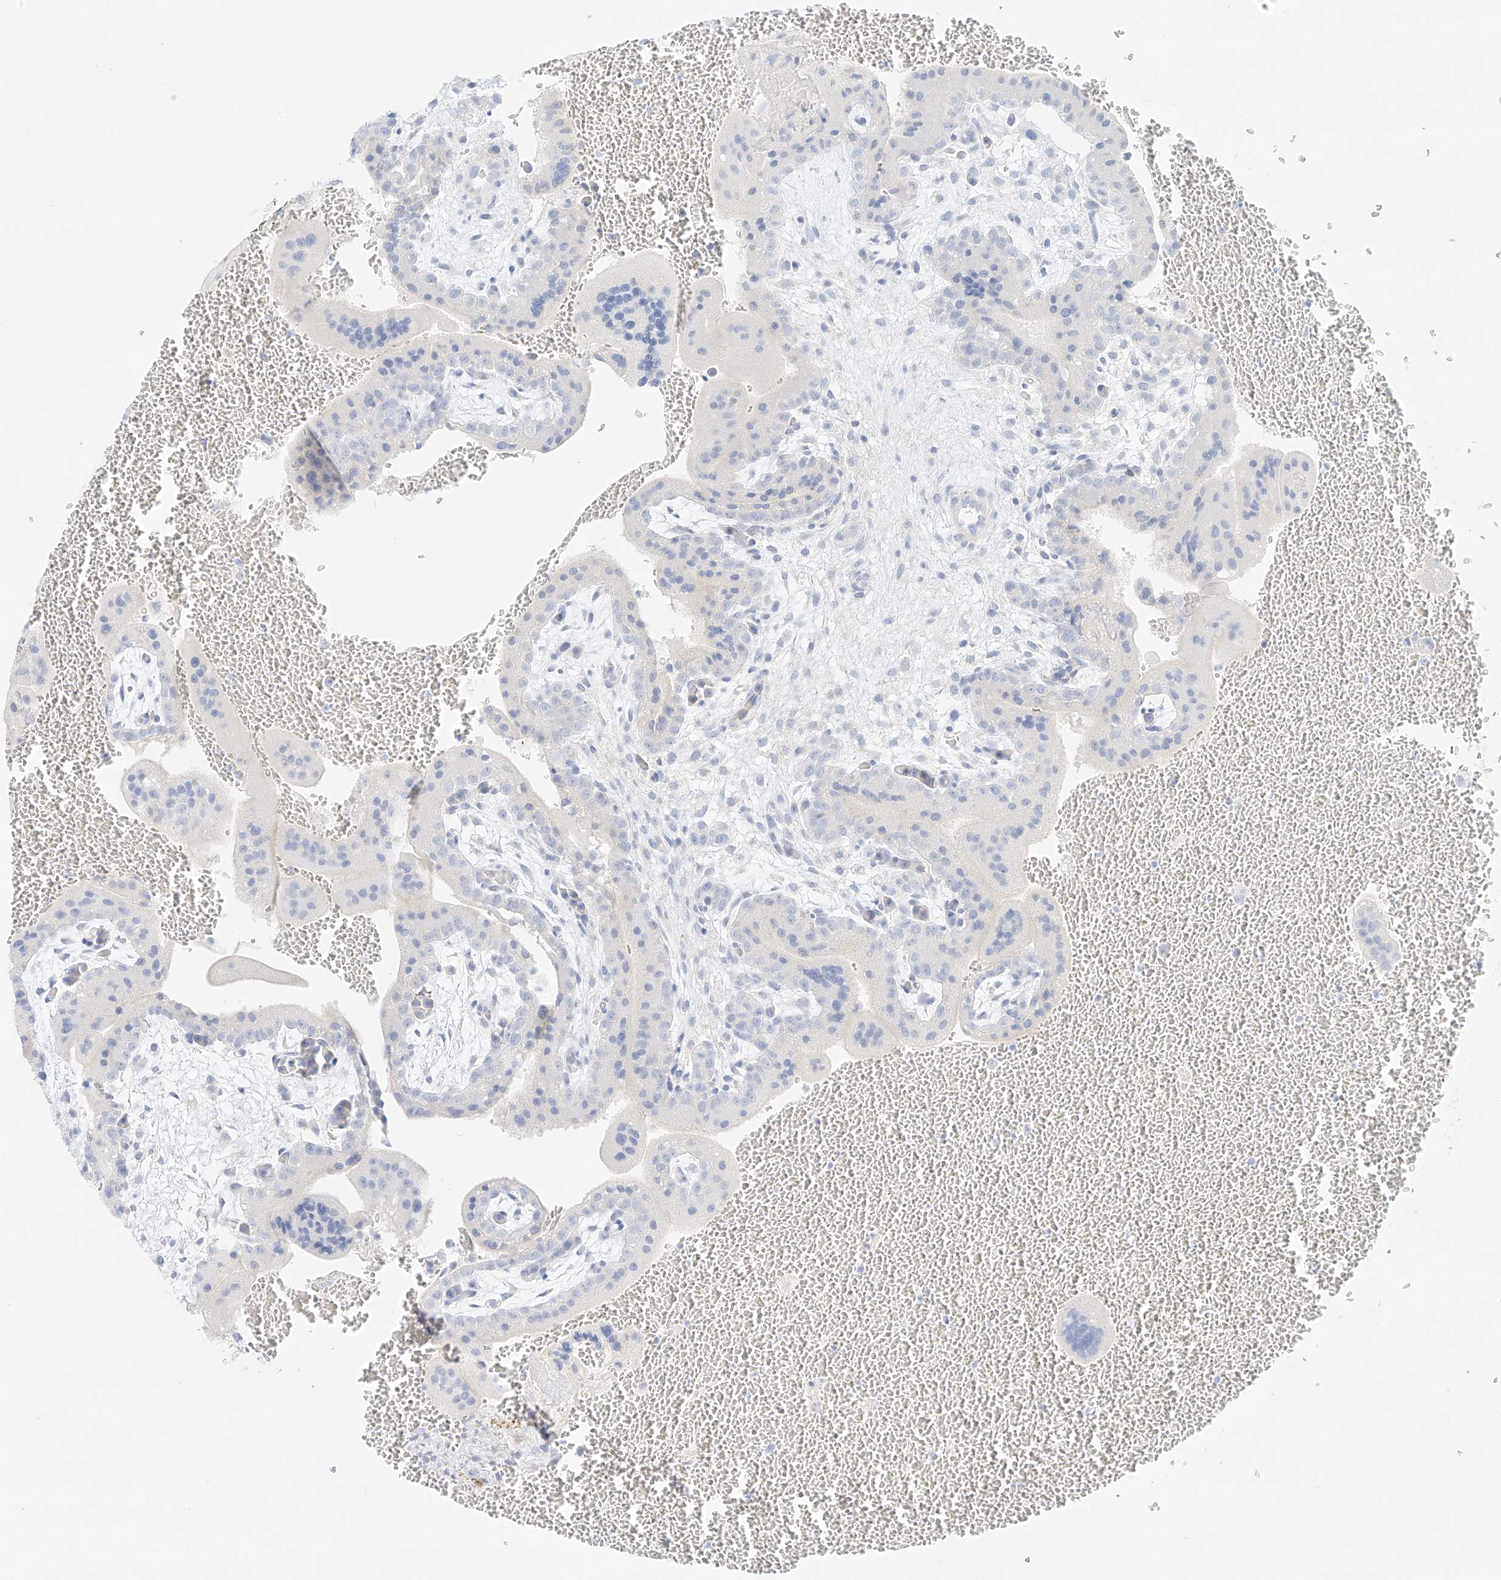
{"staining": {"intensity": "negative", "quantity": "none", "location": "none"}, "tissue": "placenta", "cell_type": "Trophoblastic cells", "image_type": "normal", "snomed": [{"axis": "morphology", "description": "Normal tissue, NOS"}, {"axis": "topography", "description": "Placenta"}], "caption": "The micrograph reveals no significant expression in trophoblastic cells of placenta. The staining was performed using DAB to visualize the protein expression in brown, while the nuclei were stained in blue with hematoxylin (Magnification: 20x).", "gene": "ST3GAL5", "patient": {"sex": "female", "age": 35}}